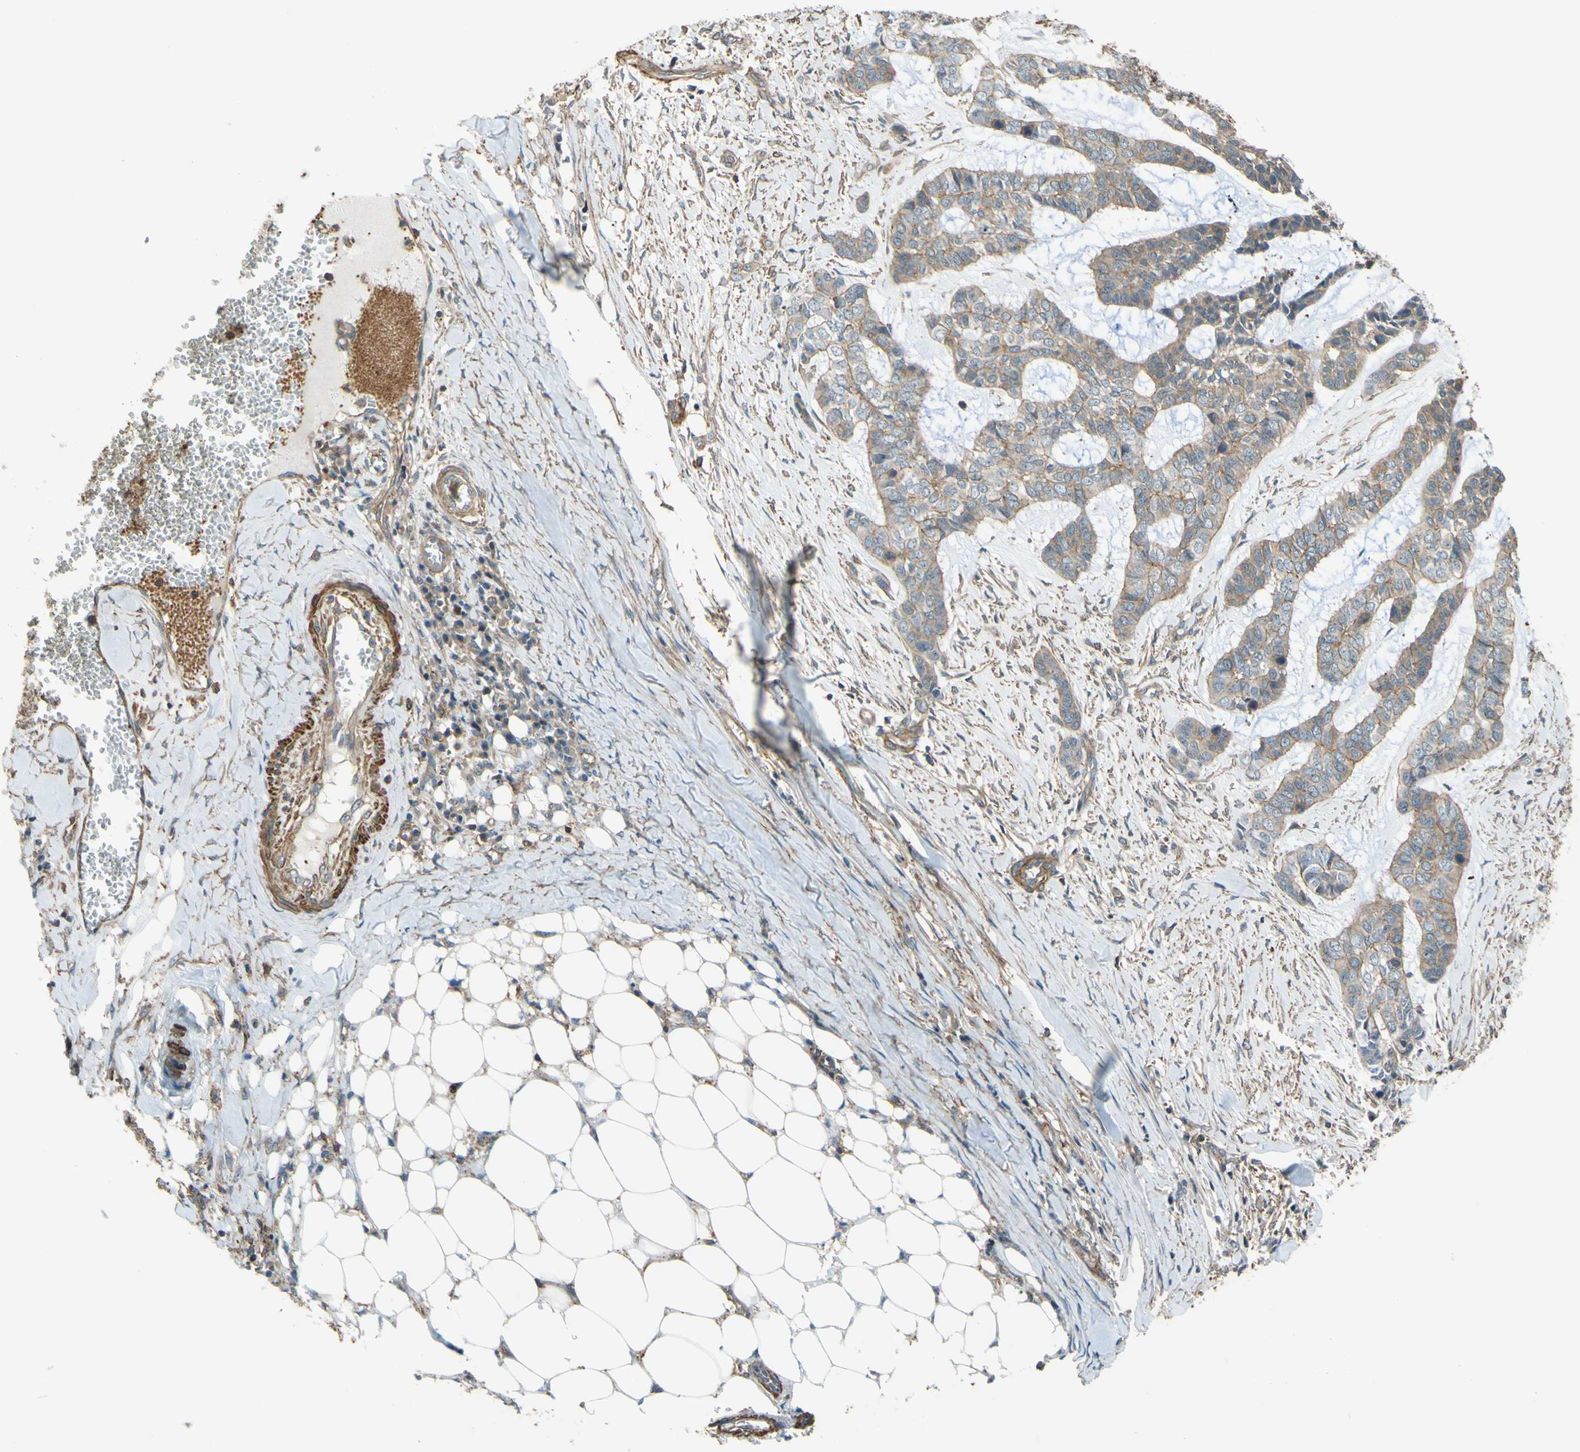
{"staining": {"intensity": "weak", "quantity": ">75%", "location": "cytoplasmic/membranous"}, "tissue": "skin cancer", "cell_type": "Tumor cells", "image_type": "cancer", "snomed": [{"axis": "morphology", "description": "Basal cell carcinoma"}, {"axis": "topography", "description": "Skin"}], "caption": "Immunohistochemical staining of human skin basal cell carcinoma exhibits weak cytoplasmic/membranous protein staining in approximately >75% of tumor cells. (Brightfield microscopy of DAB IHC at high magnification).", "gene": "ADD3", "patient": {"sex": "female", "age": 64}}